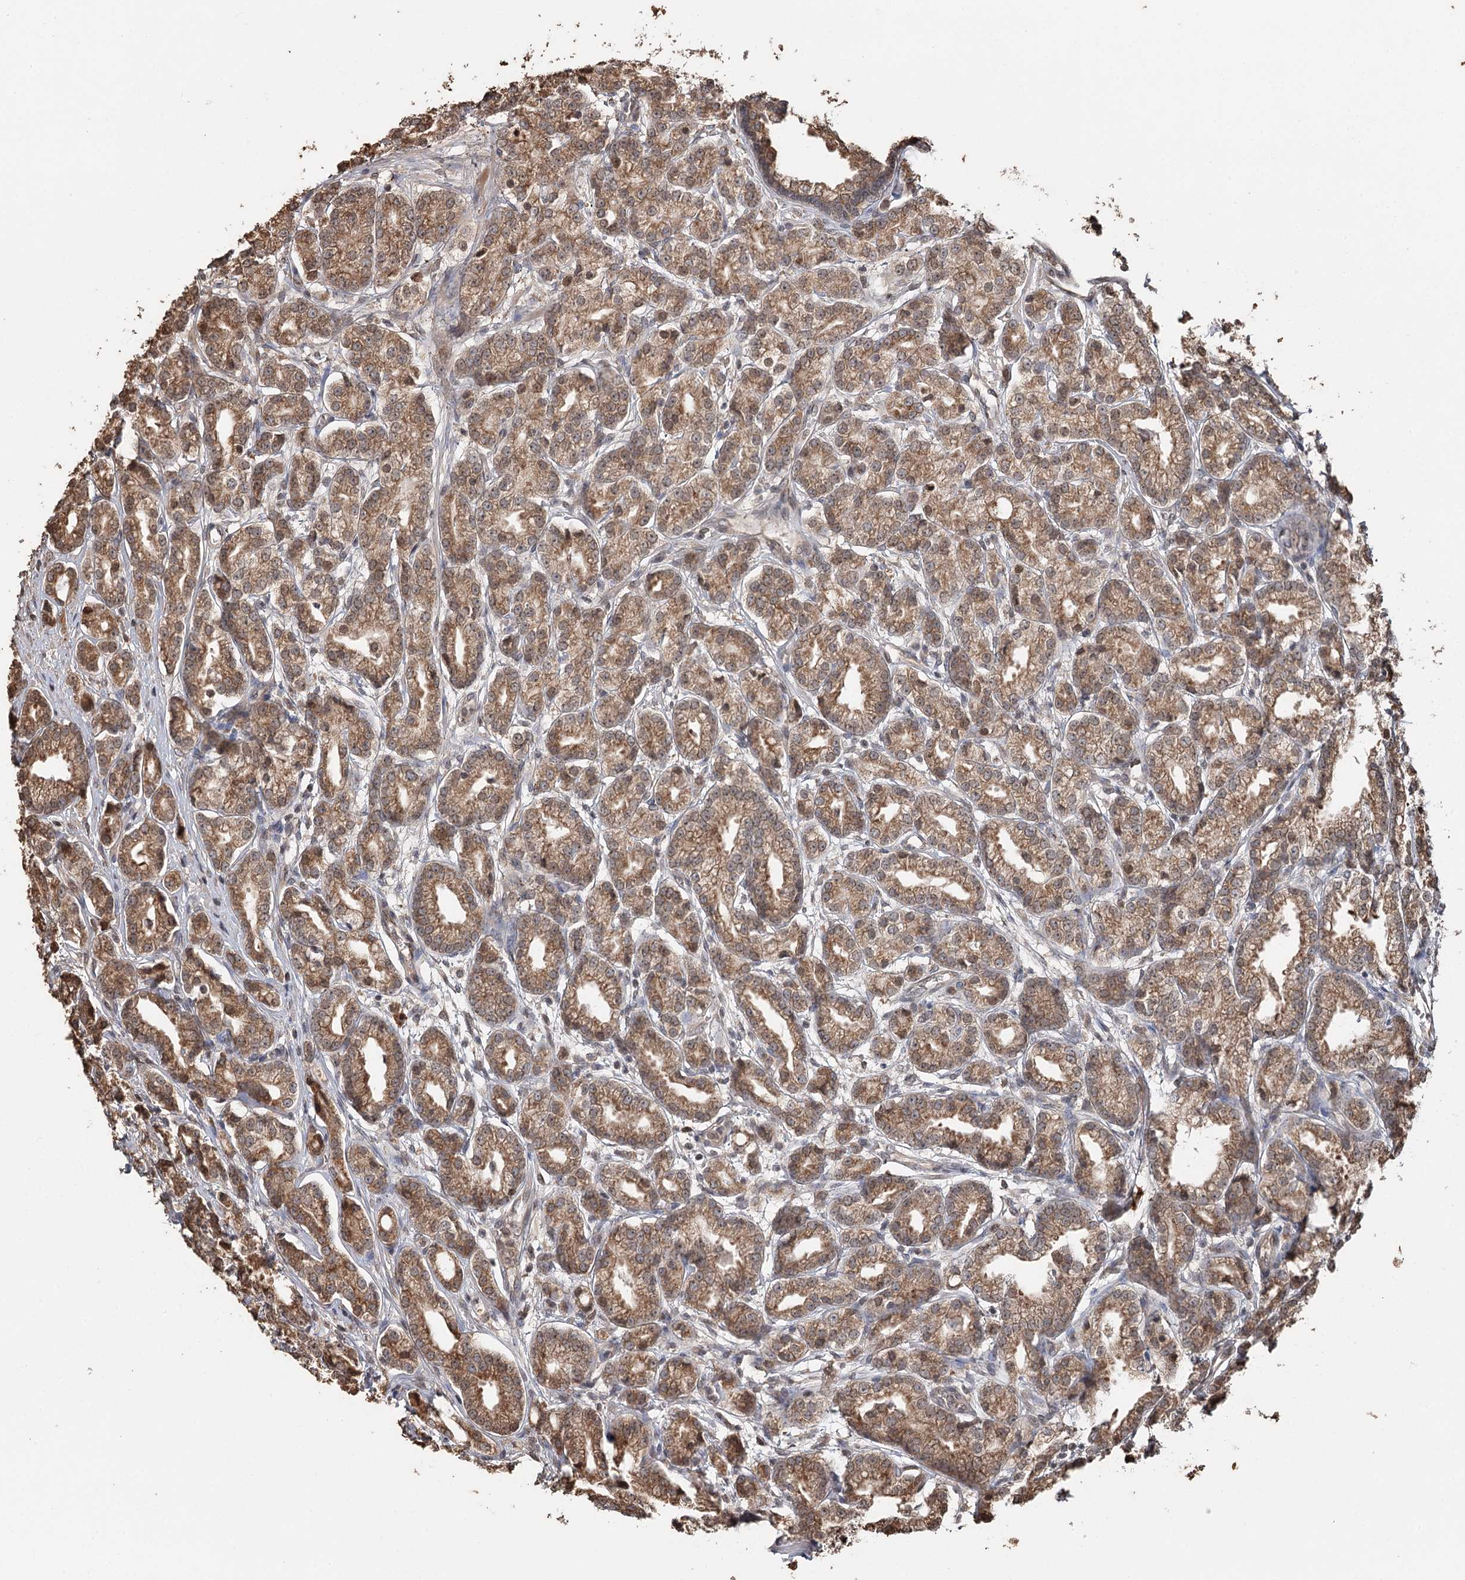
{"staining": {"intensity": "moderate", "quantity": ">75%", "location": "cytoplasmic/membranous"}, "tissue": "prostate cancer", "cell_type": "Tumor cells", "image_type": "cancer", "snomed": [{"axis": "morphology", "description": "Adenocarcinoma, High grade"}, {"axis": "topography", "description": "Prostate"}], "caption": "Protein expression by immunohistochemistry (IHC) exhibits moderate cytoplasmic/membranous positivity in approximately >75% of tumor cells in prostate cancer (adenocarcinoma (high-grade)).", "gene": "SYVN1", "patient": {"sex": "male", "age": 69}}